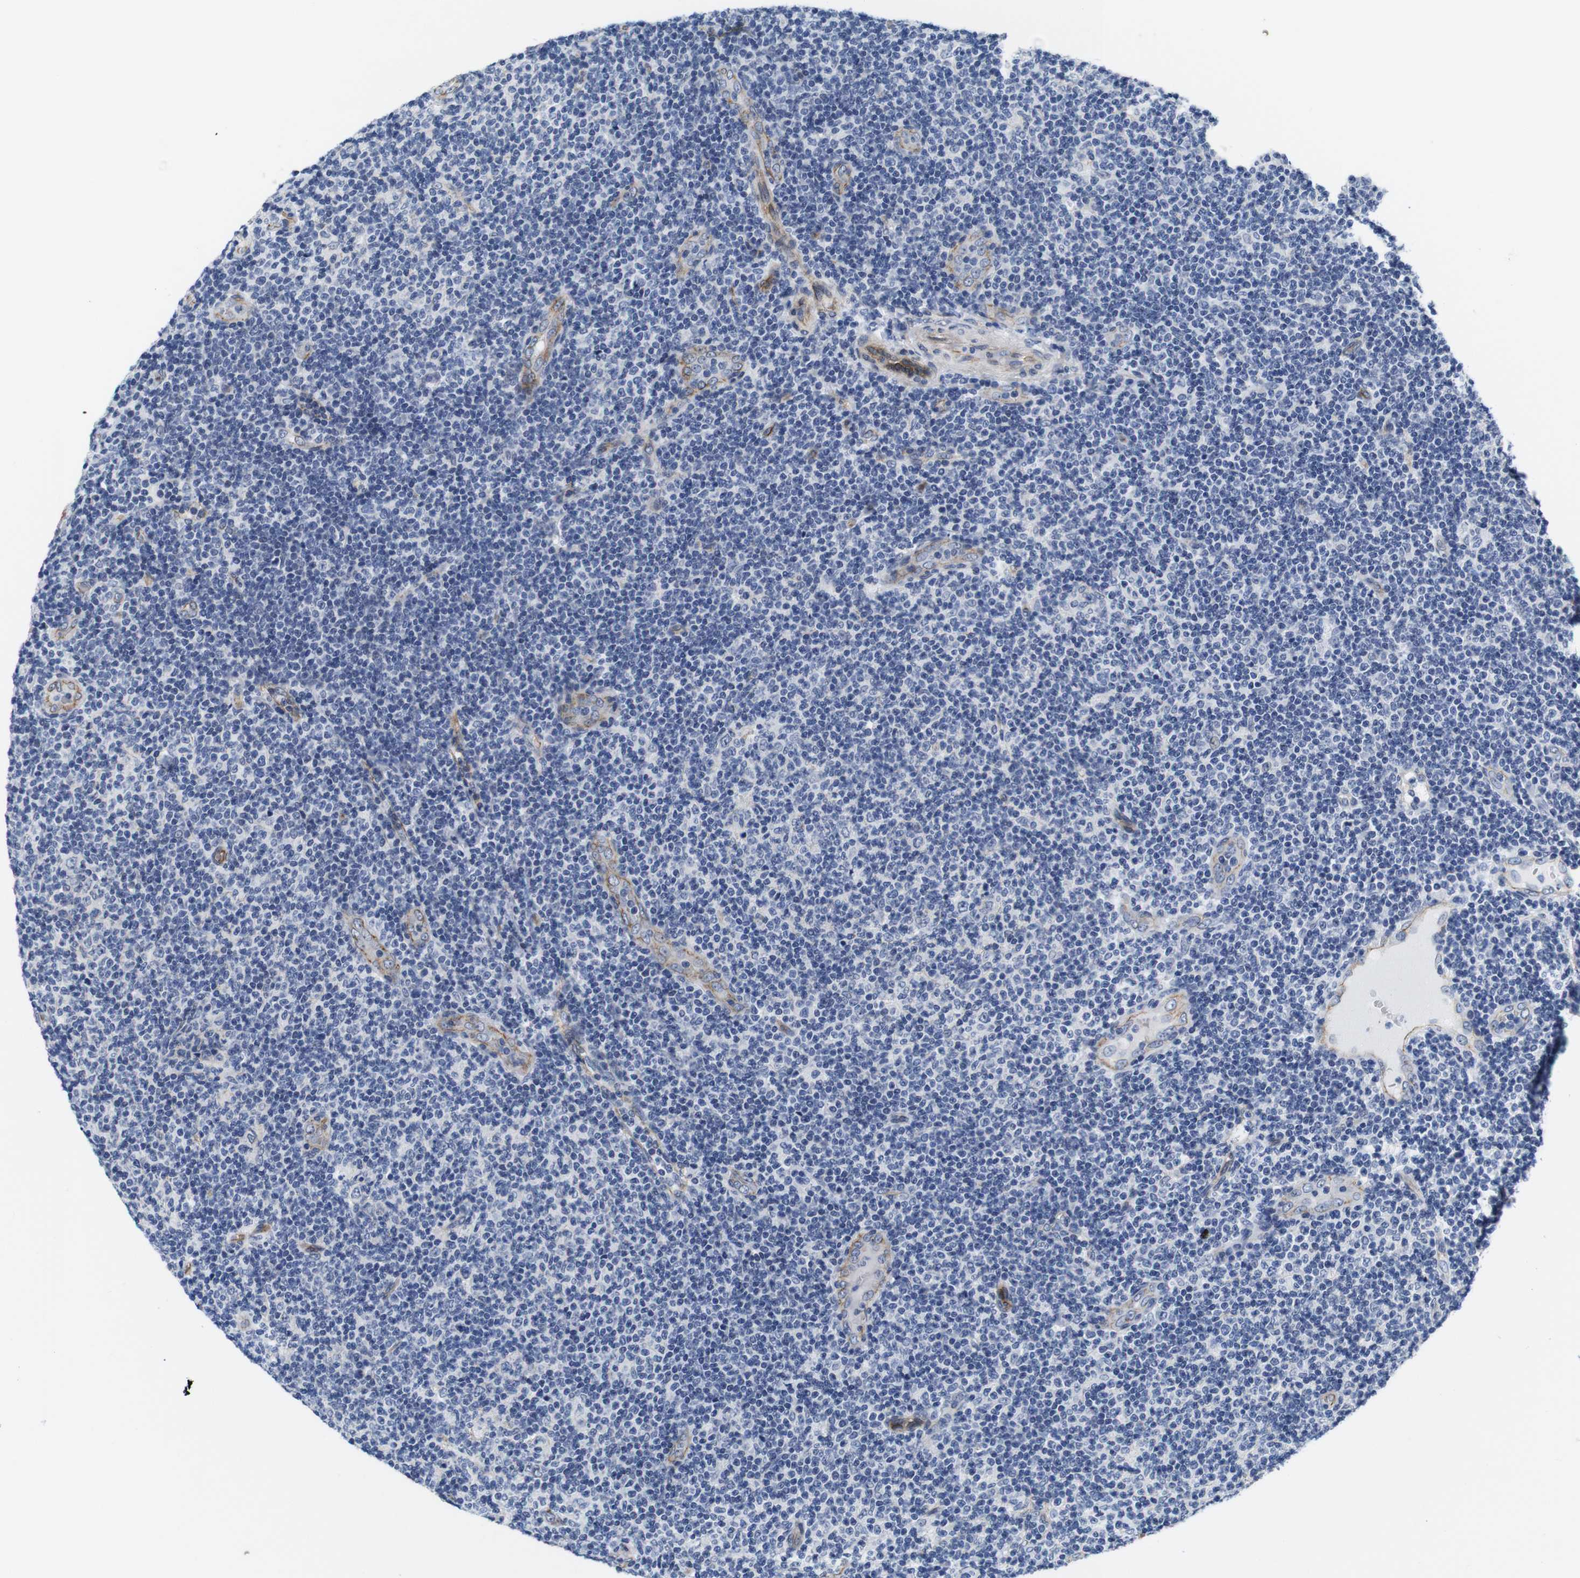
{"staining": {"intensity": "negative", "quantity": "none", "location": "none"}, "tissue": "lymphoma", "cell_type": "Tumor cells", "image_type": "cancer", "snomed": [{"axis": "morphology", "description": "Malignant lymphoma, non-Hodgkin's type, Low grade"}, {"axis": "topography", "description": "Lymph node"}], "caption": "This is an IHC histopathology image of lymphoma. There is no positivity in tumor cells.", "gene": "SOCS3", "patient": {"sex": "male", "age": 83}}